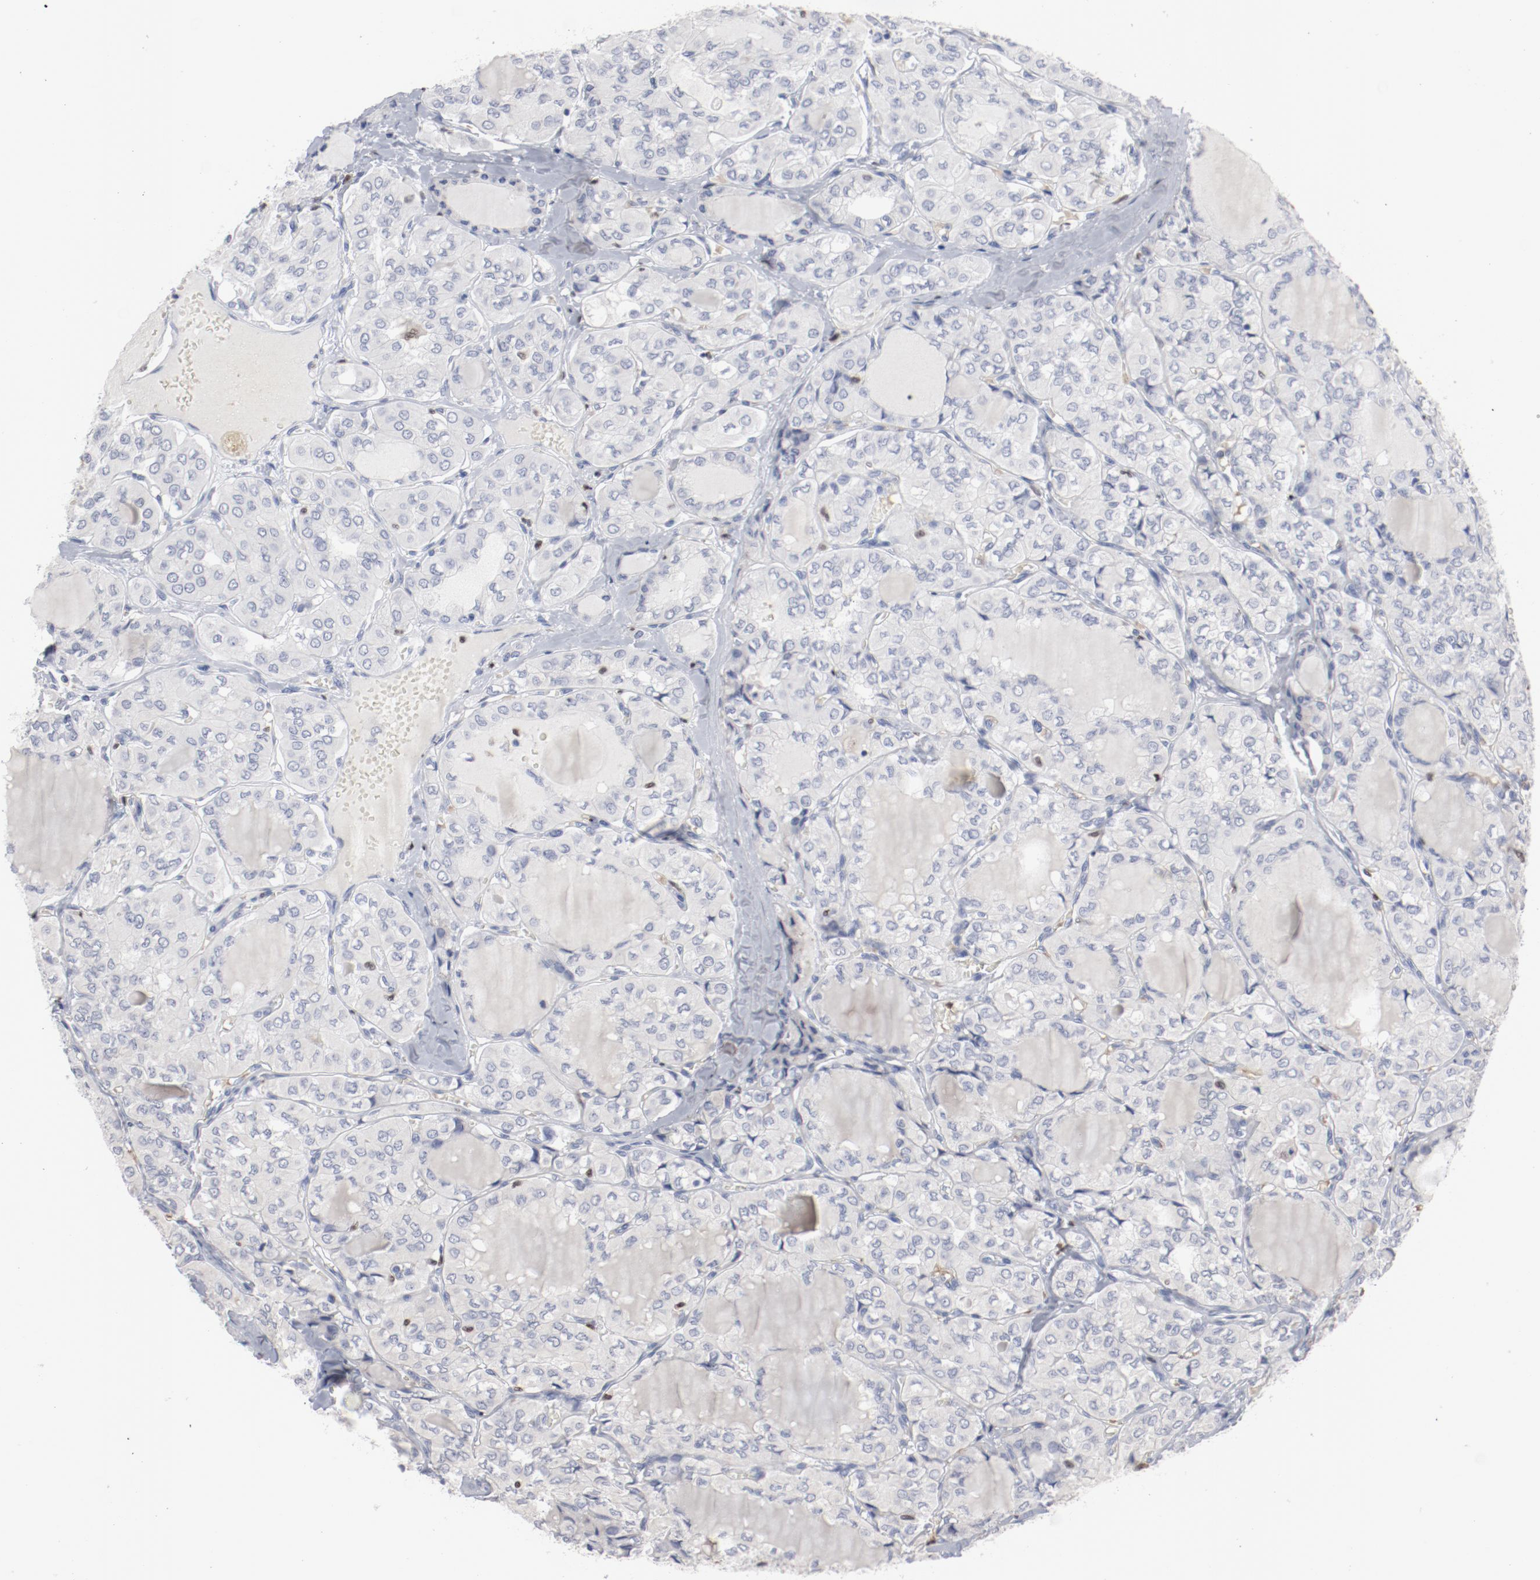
{"staining": {"intensity": "negative", "quantity": "none", "location": "none"}, "tissue": "thyroid cancer", "cell_type": "Tumor cells", "image_type": "cancer", "snomed": [{"axis": "morphology", "description": "Papillary adenocarcinoma, NOS"}, {"axis": "topography", "description": "Thyroid gland"}], "caption": "This is an immunohistochemistry image of human thyroid cancer. There is no staining in tumor cells.", "gene": "SPI1", "patient": {"sex": "male", "age": 20}}